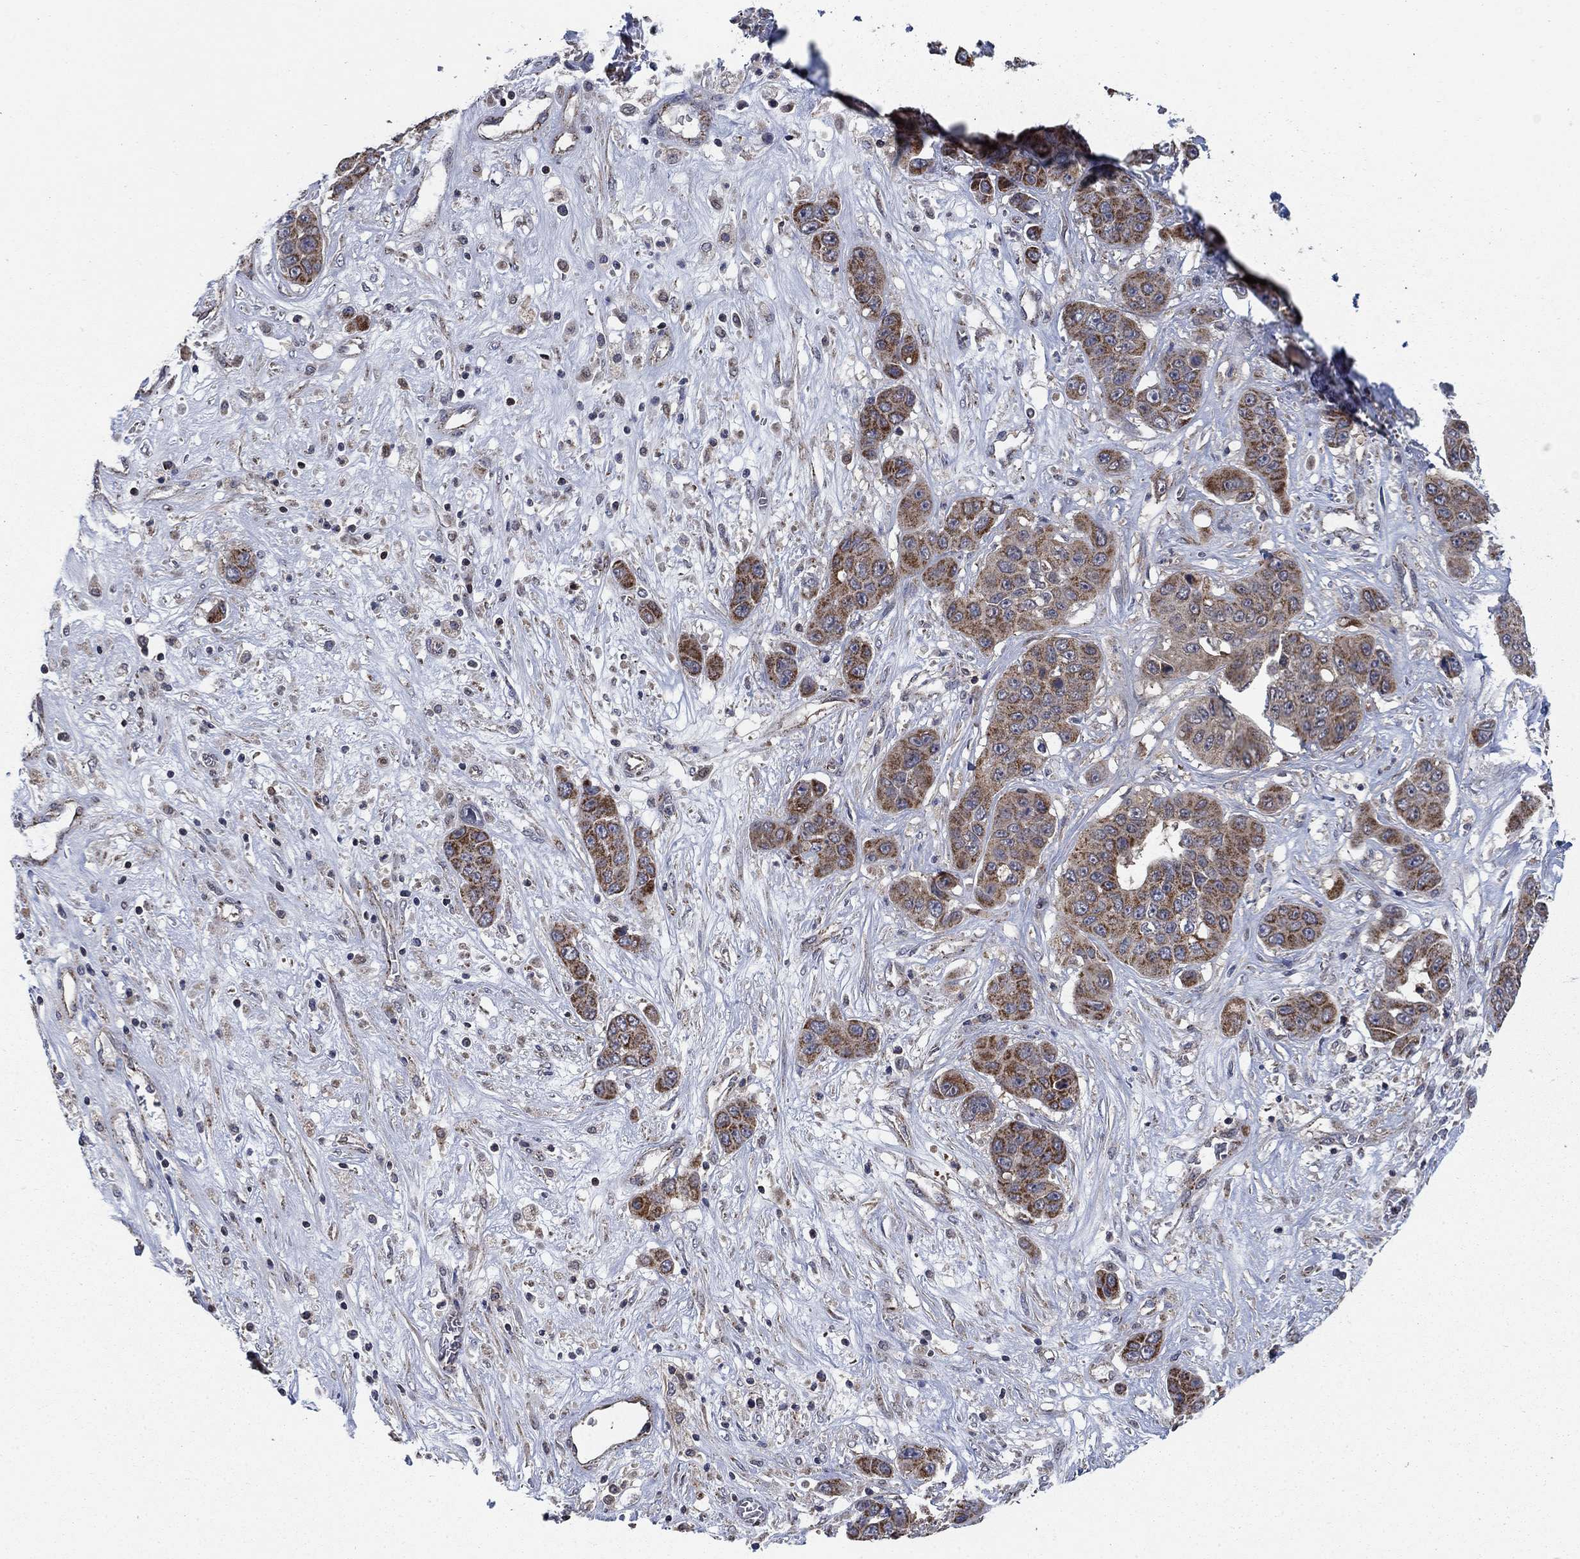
{"staining": {"intensity": "moderate", "quantity": "25%-75%", "location": "cytoplasmic/membranous"}, "tissue": "liver cancer", "cell_type": "Tumor cells", "image_type": "cancer", "snomed": [{"axis": "morphology", "description": "Cholangiocarcinoma"}, {"axis": "topography", "description": "Liver"}], "caption": "The image demonstrates immunohistochemical staining of liver cancer. There is moderate cytoplasmic/membranous positivity is identified in approximately 25%-75% of tumor cells. (DAB IHC with brightfield microscopy, high magnification).", "gene": "NME7", "patient": {"sex": "female", "age": 52}}